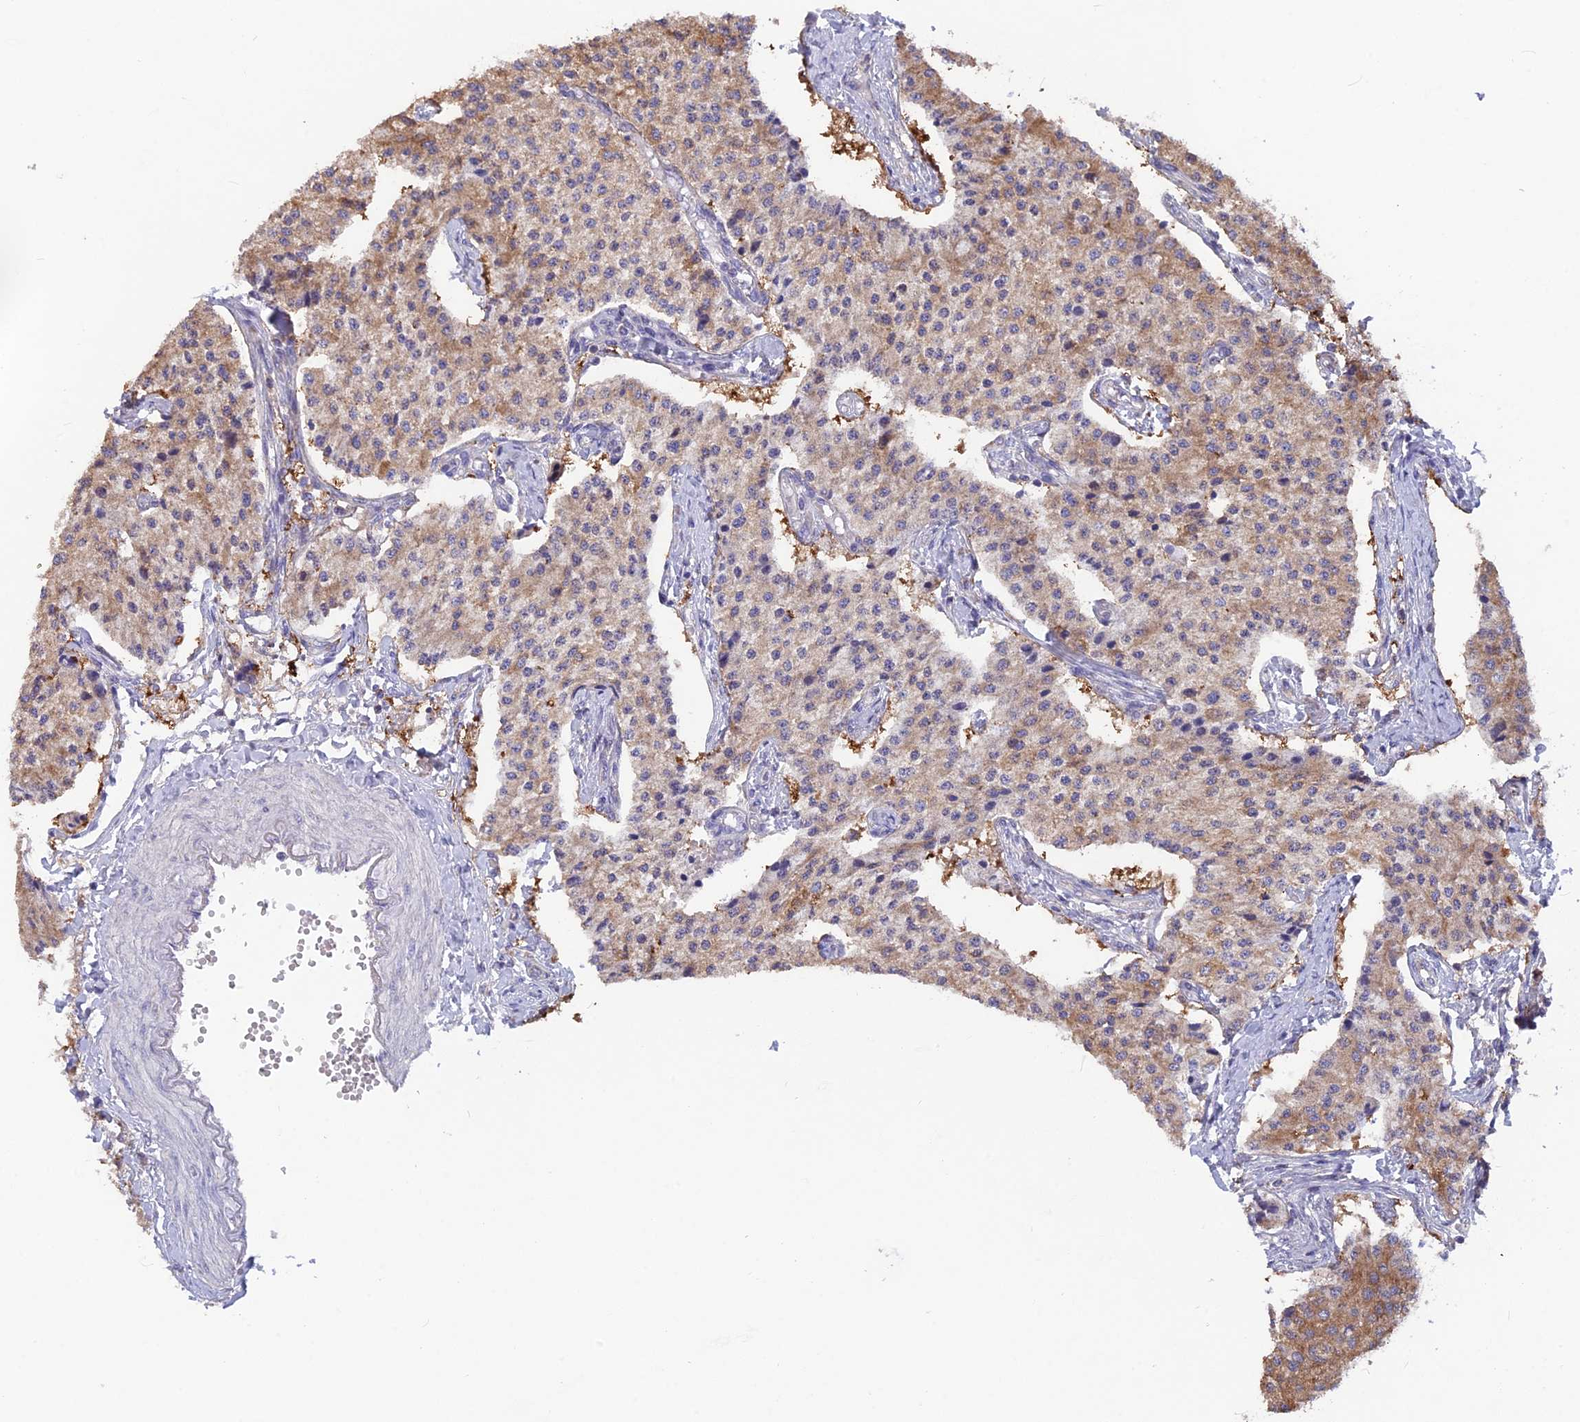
{"staining": {"intensity": "moderate", "quantity": ">75%", "location": "cytoplasmic/membranous"}, "tissue": "carcinoid", "cell_type": "Tumor cells", "image_type": "cancer", "snomed": [{"axis": "morphology", "description": "Carcinoid, malignant, NOS"}, {"axis": "topography", "description": "Colon"}], "caption": "Immunohistochemistry (IHC) photomicrograph of neoplastic tissue: human carcinoid stained using immunohistochemistry demonstrates medium levels of moderate protein expression localized specifically in the cytoplasmic/membranous of tumor cells, appearing as a cytoplasmic/membranous brown color.", "gene": "PZP", "patient": {"sex": "female", "age": 52}}